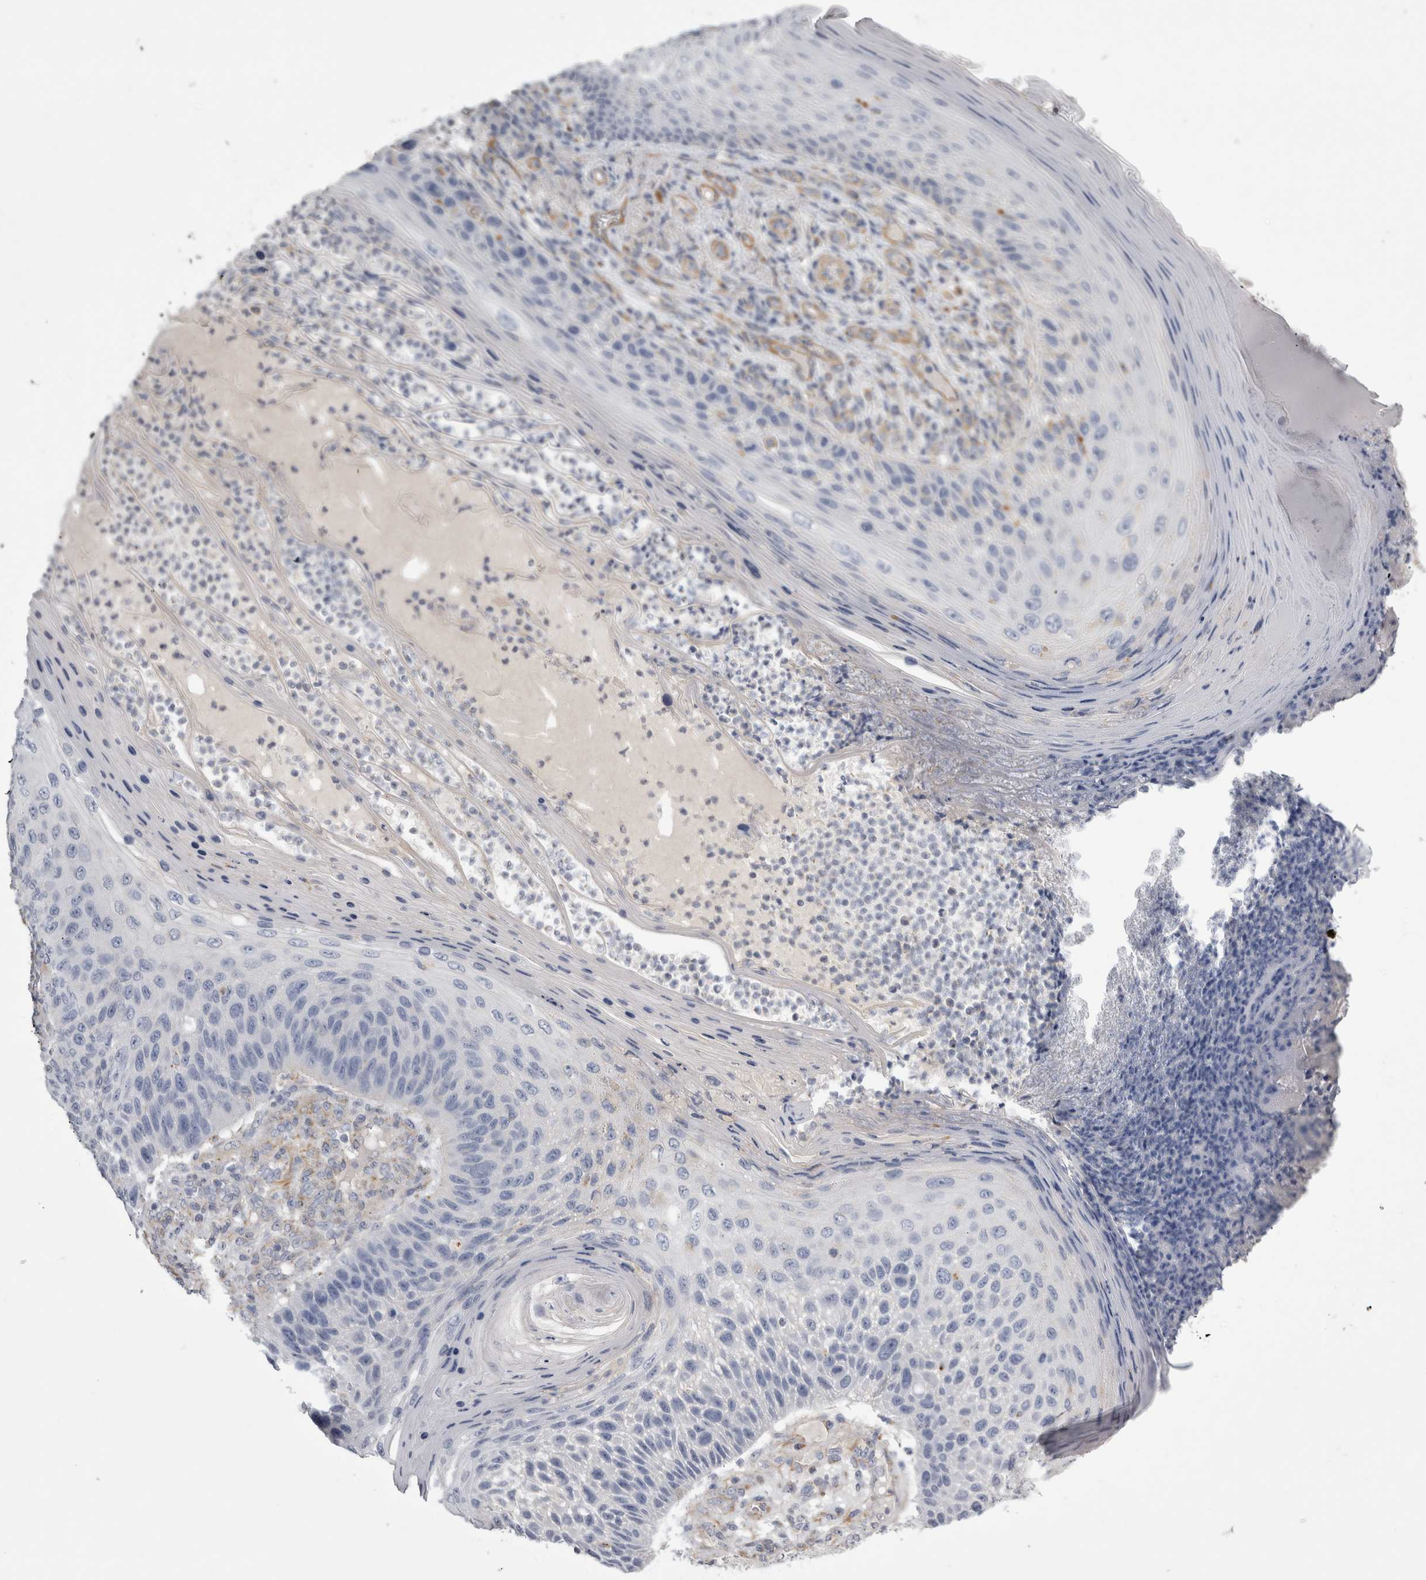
{"staining": {"intensity": "negative", "quantity": "none", "location": "none"}, "tissue": "skin cancer", "cell_type": "Tumor cells", "image_type": "cancer", "snomed": [{"axis": "morphology", "description": "Squamous cell carcinoma, NOS"}, {"axis": "topography", "description": "Skin"}], "caption": "Skin cancer stained for a protein using immunohistochemistry reveals no staining tumor cells.", "gene": "STRADB", "patient": {"sex": "female", "age": 88}}